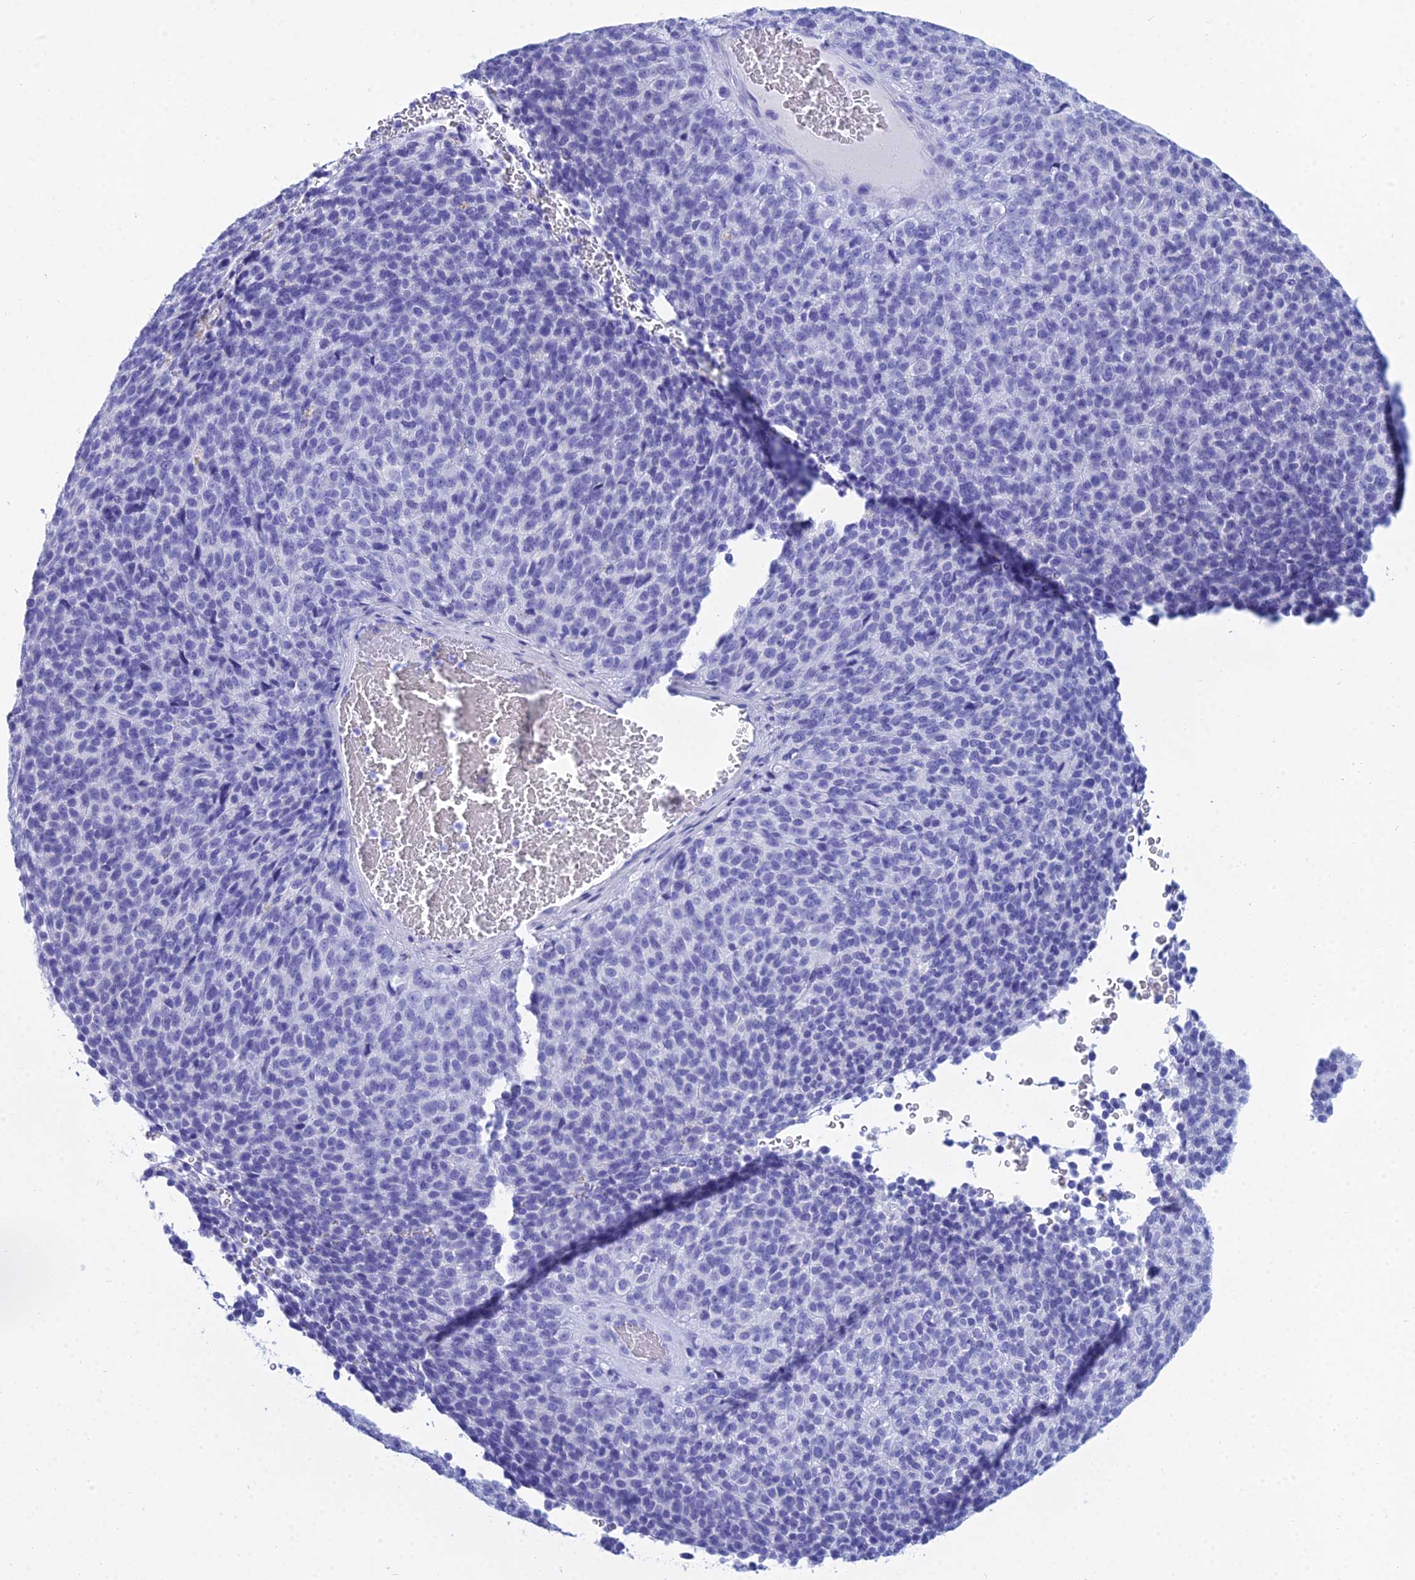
{"staining": {"intensity": "negative", "quantity": "none", "location": "none"}, "tissue": "melanoma", "cell_type": "Tumor cells", "image_type": "cancer", "snomed": [{"axis": "morphology", "description": "Malignant melanoma, Metastatic site"}, {"axis": "topography", "description": "Brain"}], "caption": "The immunohistochemistry photomicrograph has no significant expression in tumor cells of melanoma tissue.", "gene": "PATE4", "patient": {"sex": "female", "age": 56}}